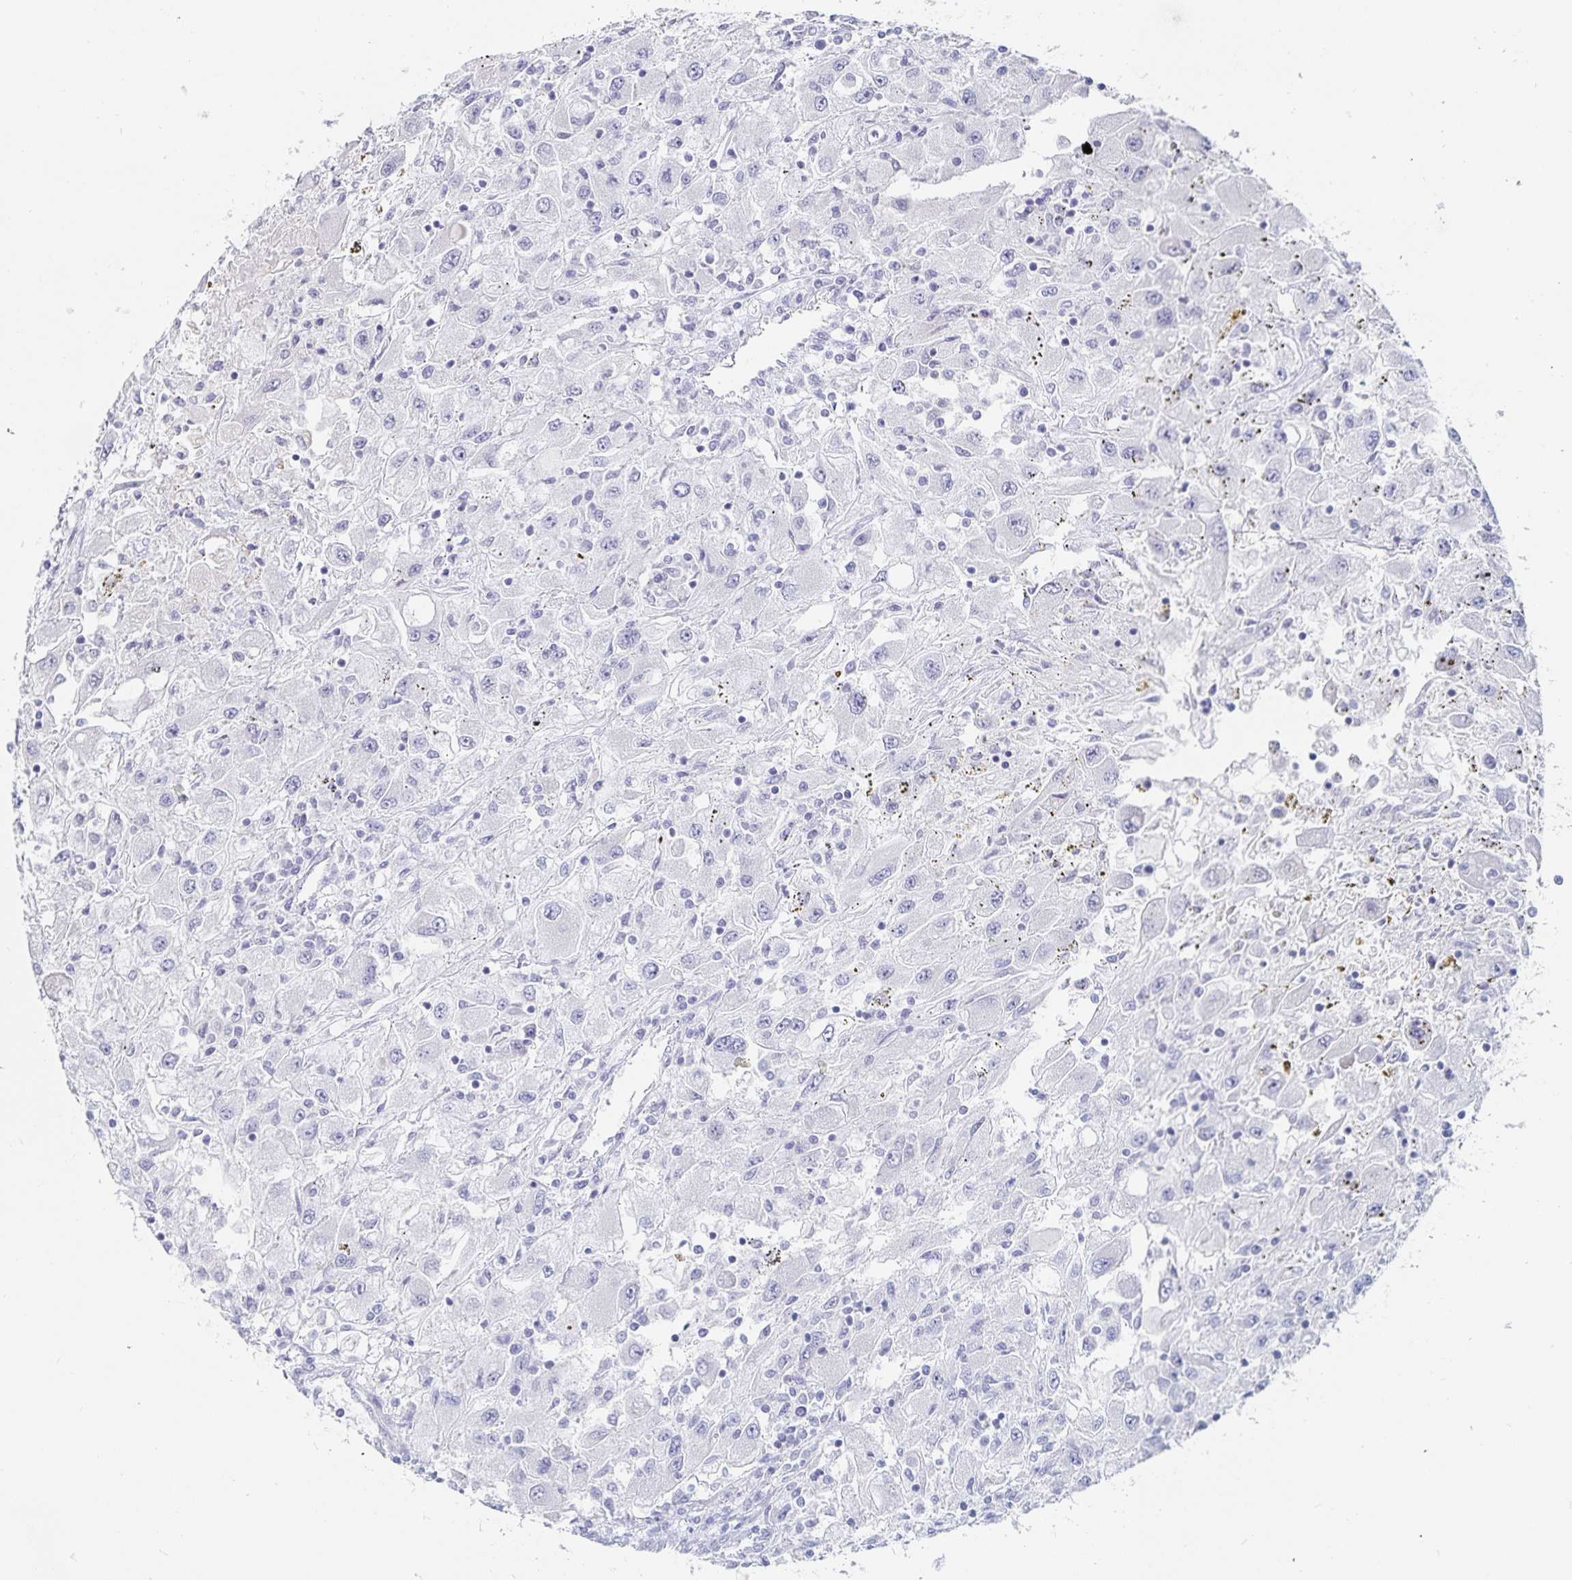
{"staining": {"intensity": "negative", "quantity": "none", "location": "none"}, "tissue": "renal cancer", "cell_type": "Tumor cells", "image_type": "cancer", "snomed": [{"axis": "morphology", "description": "Adenocarcinoma, NOS"}, {"axis": "topography", "description": "Kidney"}], "caption": "DAB immunohistochemical staining of human adenocarcinoma (renal) exhibits no significant positivity in tumor cells.", "gene": "SFTPA1", "patient": {"sex": "female", "age": 67}}